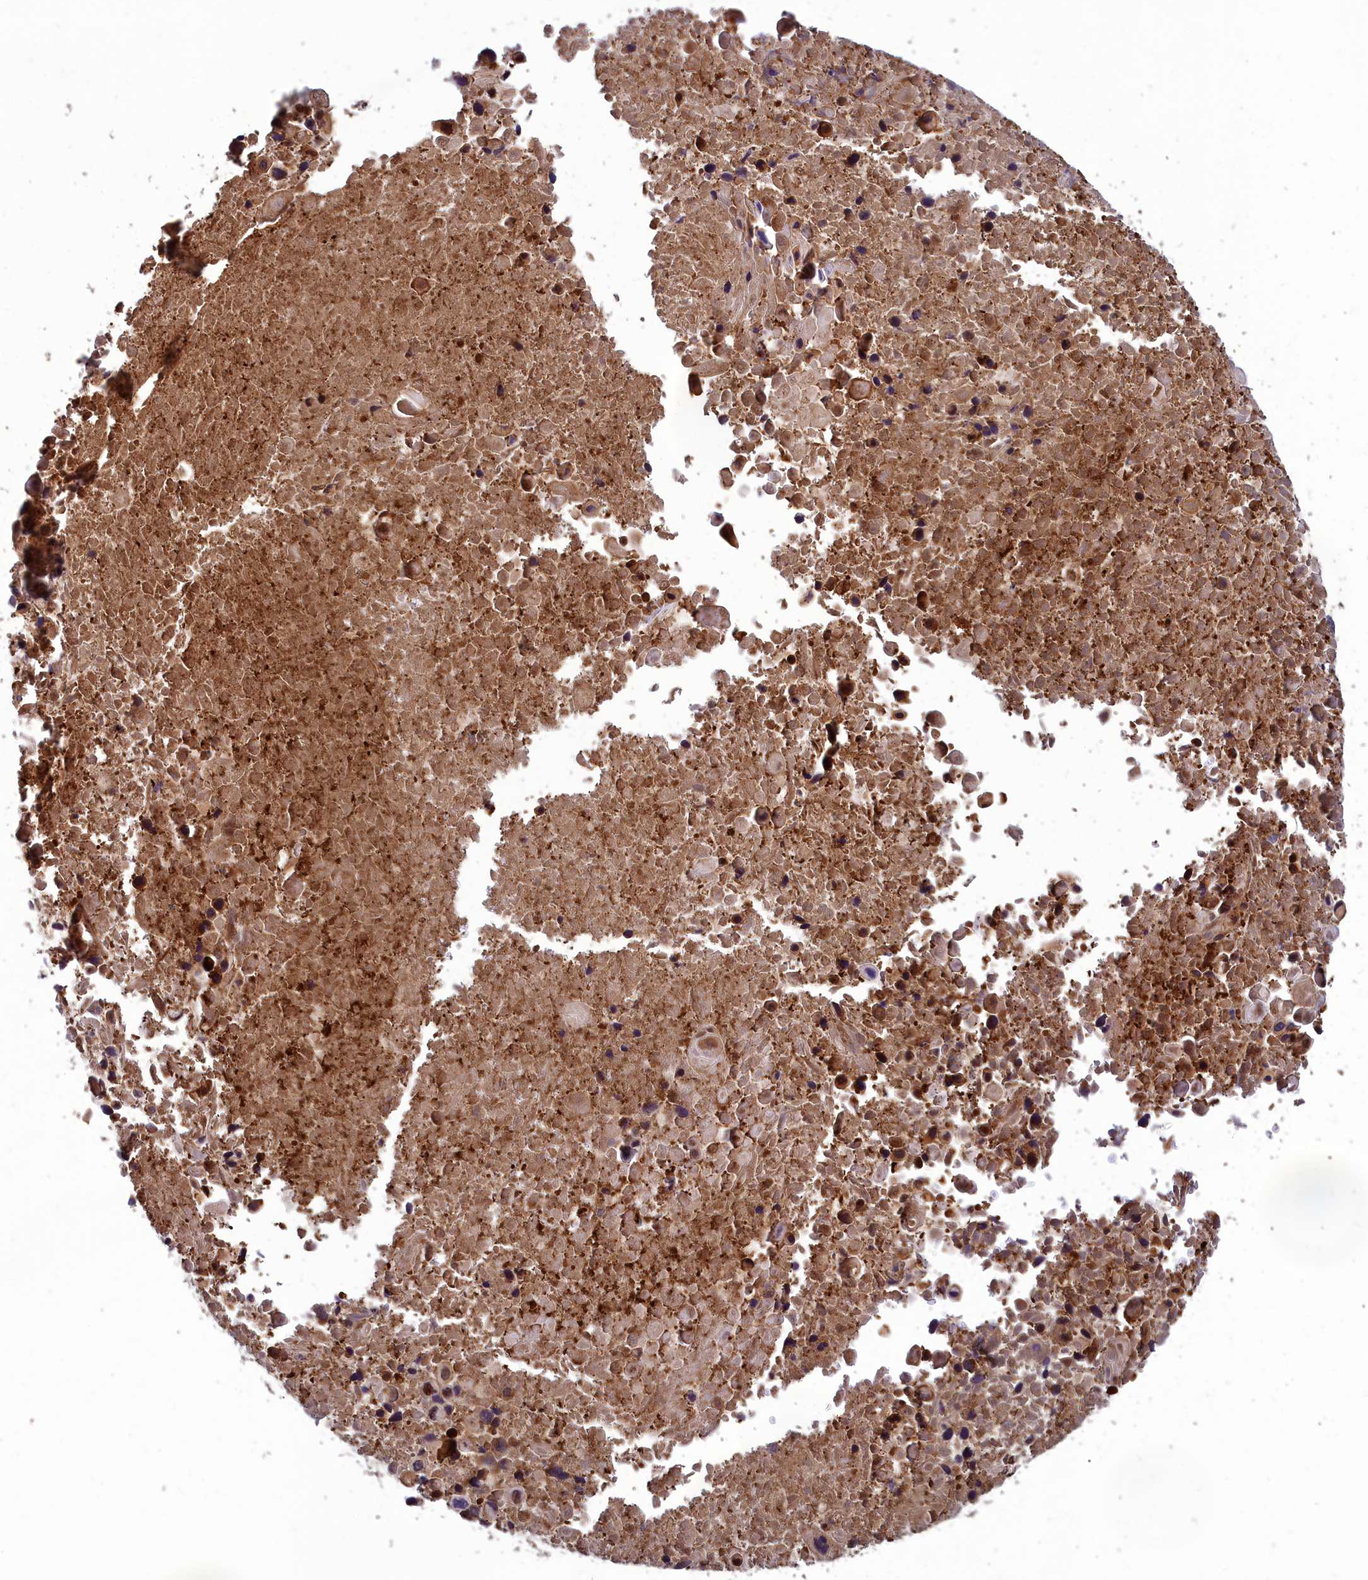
{"staining": {"intensity": "moderate", "quantity": ">75%", "location": "cytoplasmic/membranous,nuclear"}, "tissue": "lung cancer", "cell_type": "Tumor cells", "image_type": "cancer", "snomed": [{"axis": "morphology", "description": "Normal tissue, NOS"}, {"axis": "morphology", "description": "Squamous cell carcinoma, NOS"}, {"axis": "topography", "description": "Lymph node"}, {"axis": "topography", "description": "Lung"}], "caption": "A high-resolution image shows immunohistochemistry staining of lung cancer, which displays moderate cytoplasmic/membranous and nuclear staining in about >75% of tumor cells.", "gene": "CCDC15", "patient": {"sex": "male", "age": 66}}